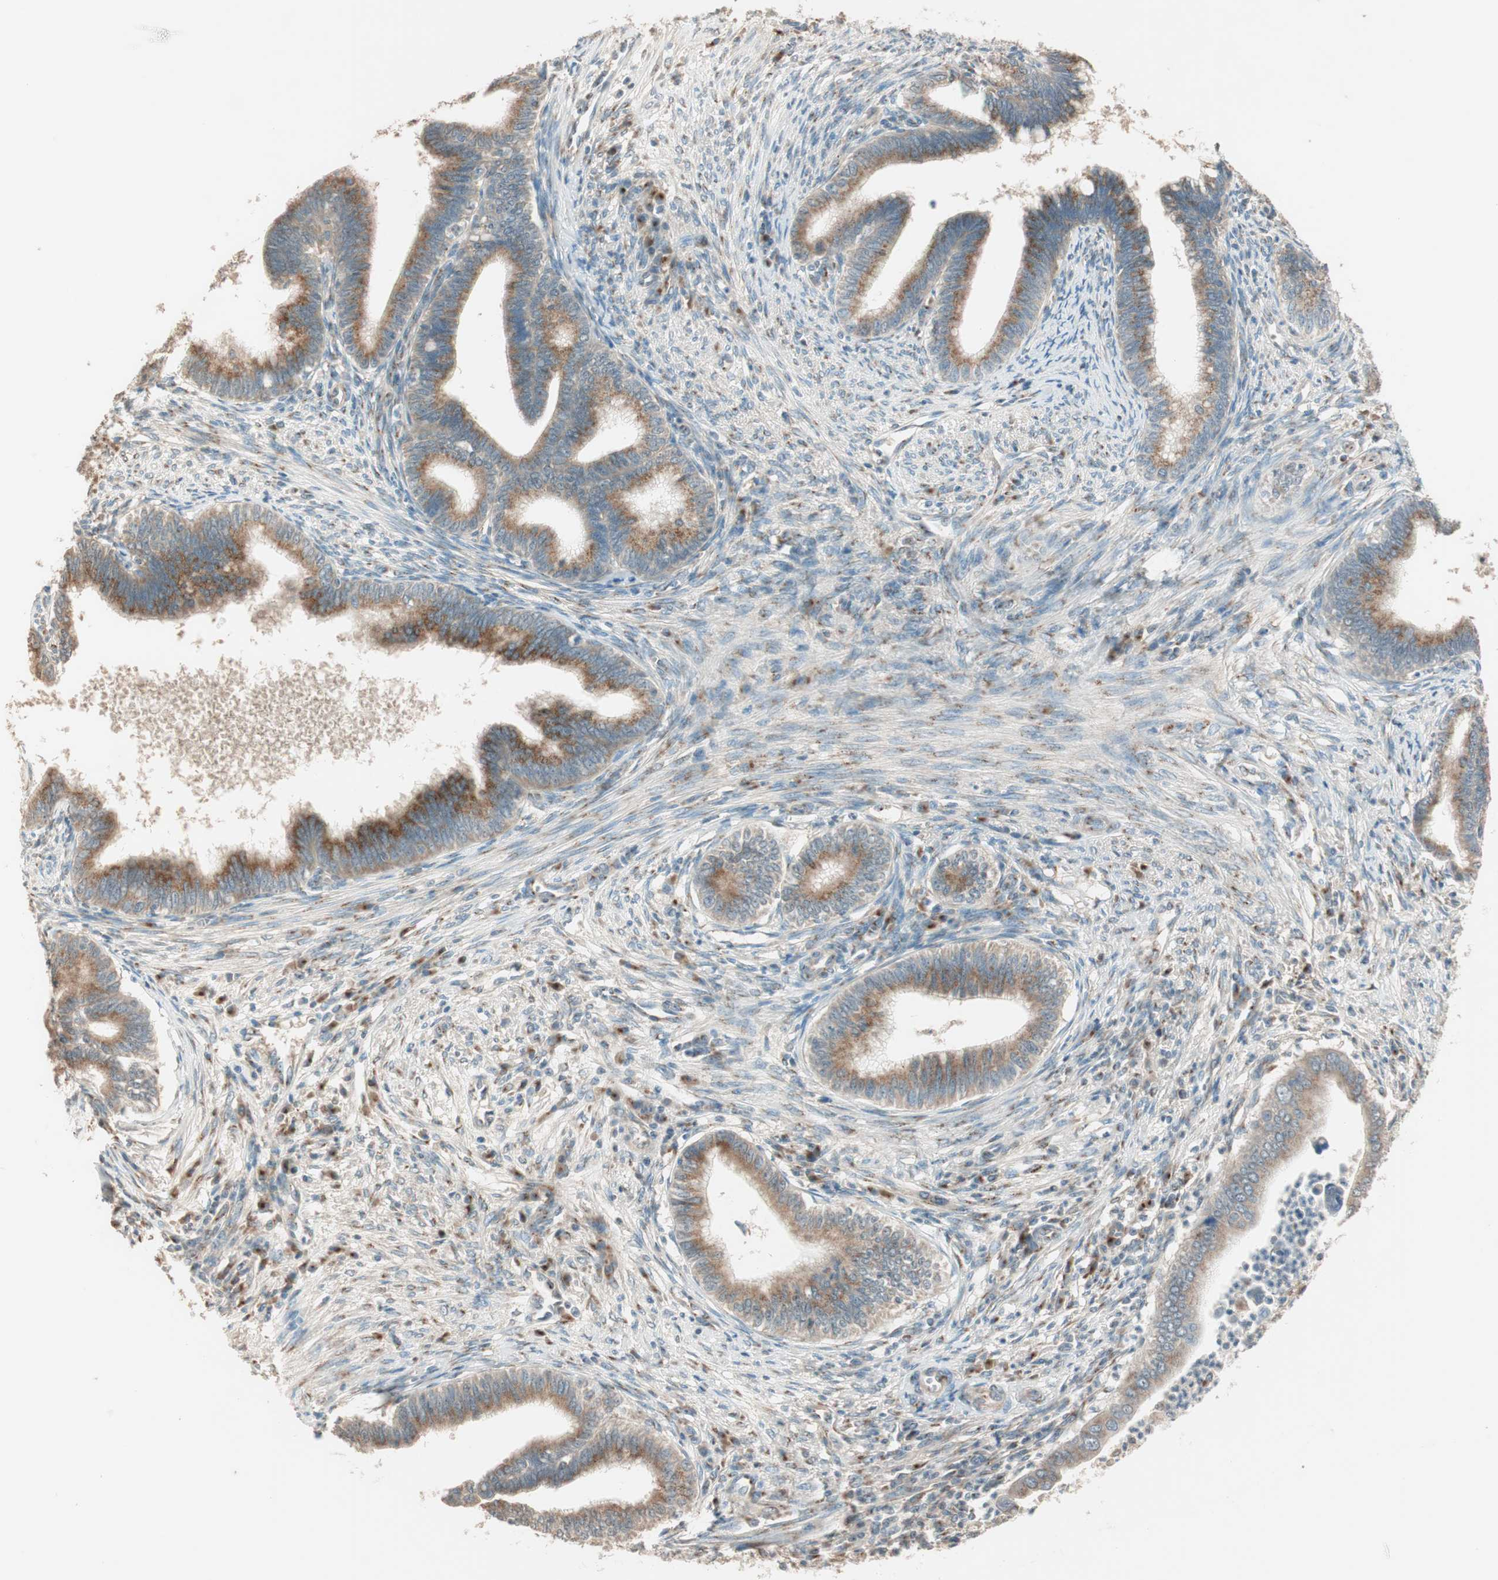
{"staining": {"intensity": "strong", "quantity": ">75%", "location": "cytoplasmic/membranous"}, "tissue": "cervical cancer", "cell_type": "Tumor cells", "image_type": "cancer", "snomed": [{"axis": "morphology", "description": "Adenocarcinoma, NOS"}, {"axis": "topography", "description": "Cervix"}], "caption": "Immunohistochemical staining of human cervical cancer (adenocarcinoma) reveals high levels of strong cytoplasmic/membranous expression in about >75% of tumor cells.", "gene": "SEC16A", "patient": {"sex": "female", "age": 36}}